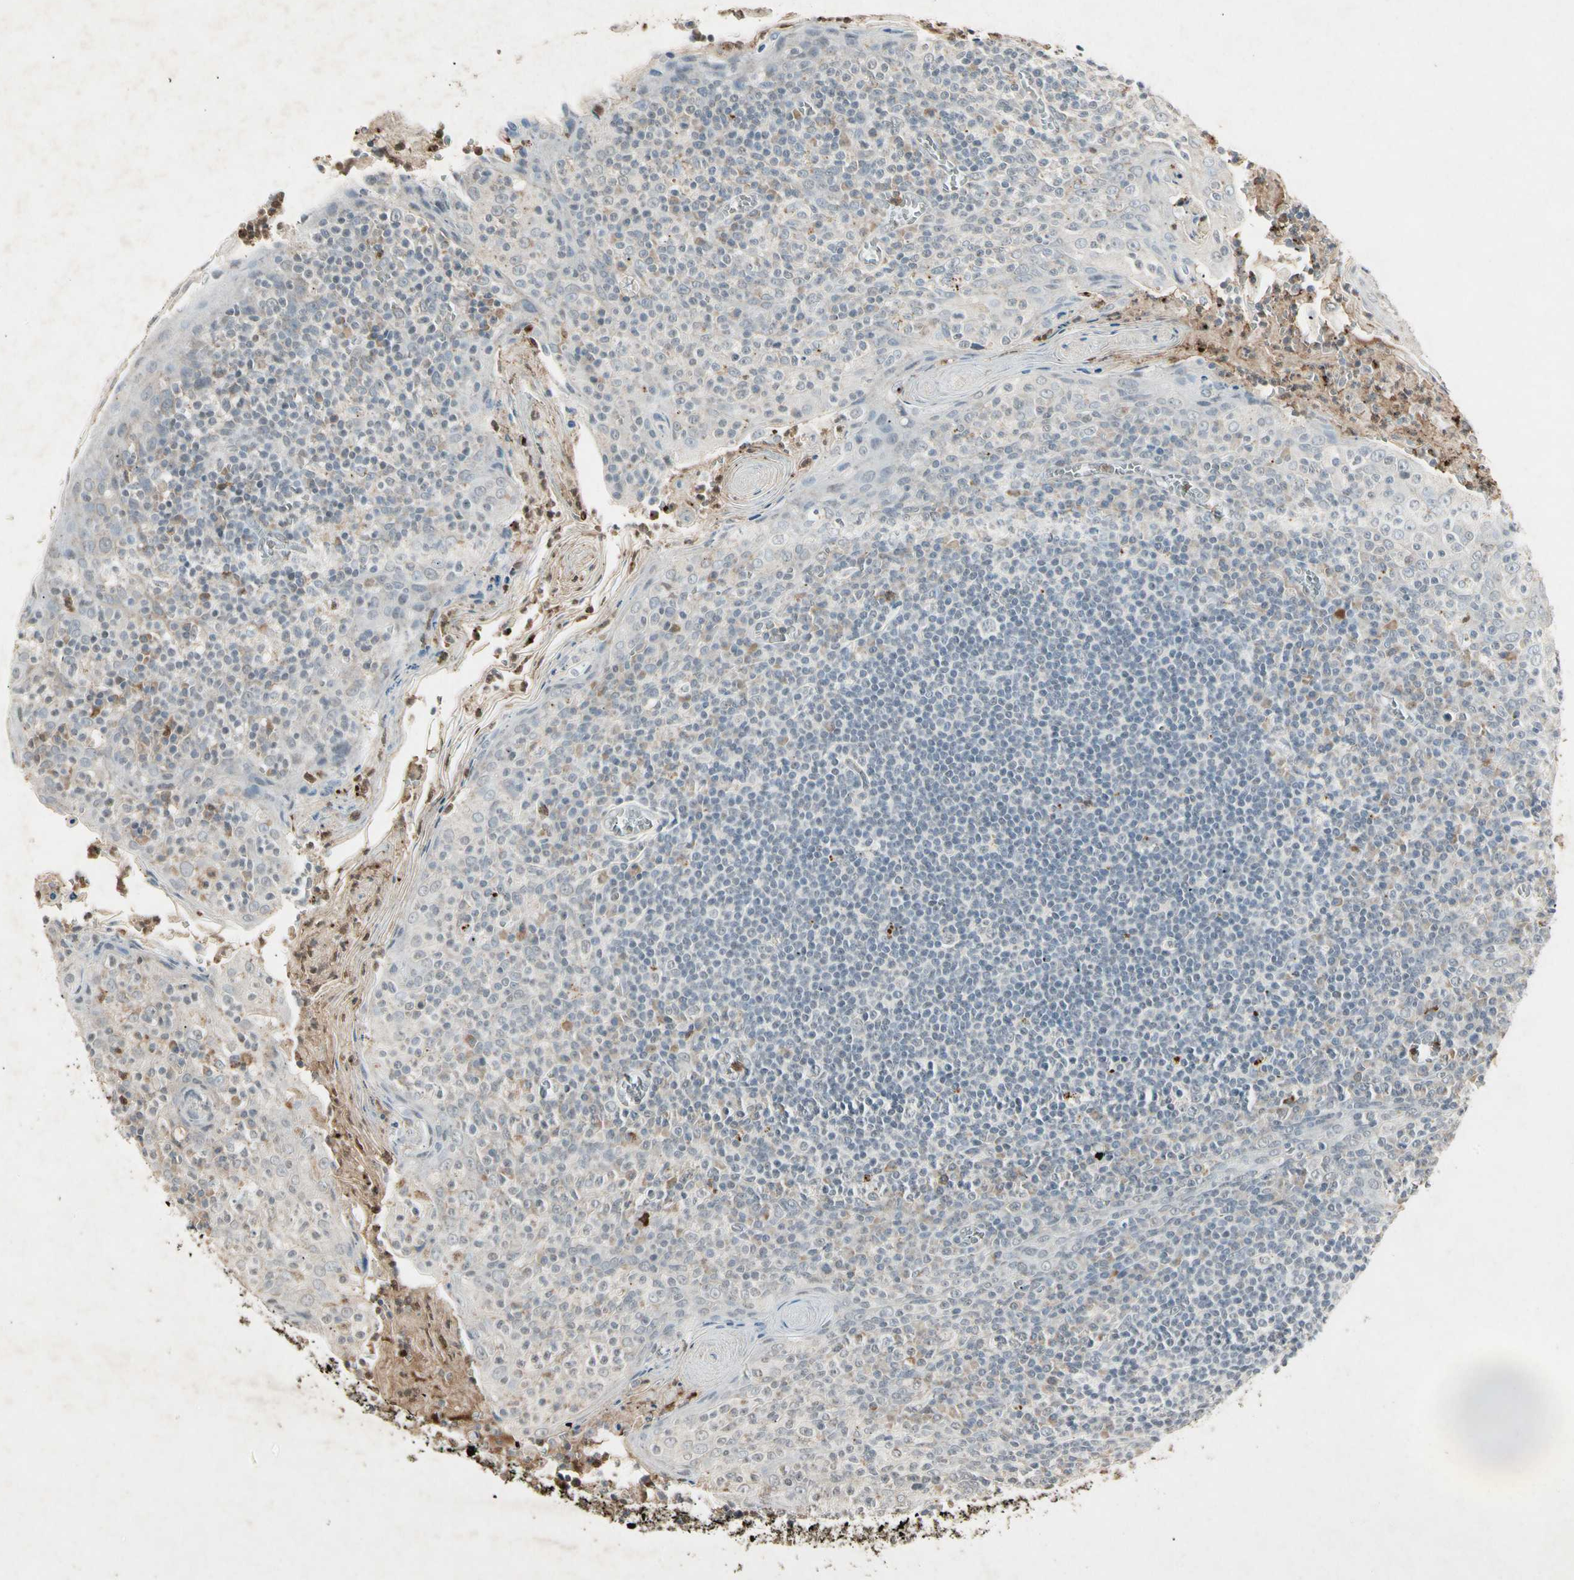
{"staining": {"intensity": "negative", "quantity": "none", "location": "none"}, "tissue": "oral mucosa", "cell_type": "Squamous epithelial cells", "image_type": "normal", "snomed": [{"axis": "morphology", "description": "Normal tissue, NOS"}, {"axis": "topography", "description": "Oral tissue"}], "caption": "Immunohistochemical staining of benign oral mucosa shows no significant positivity in squamous epithelial cells.", "gene": "CP", "patient": {"sex": "male", "age": 20}}